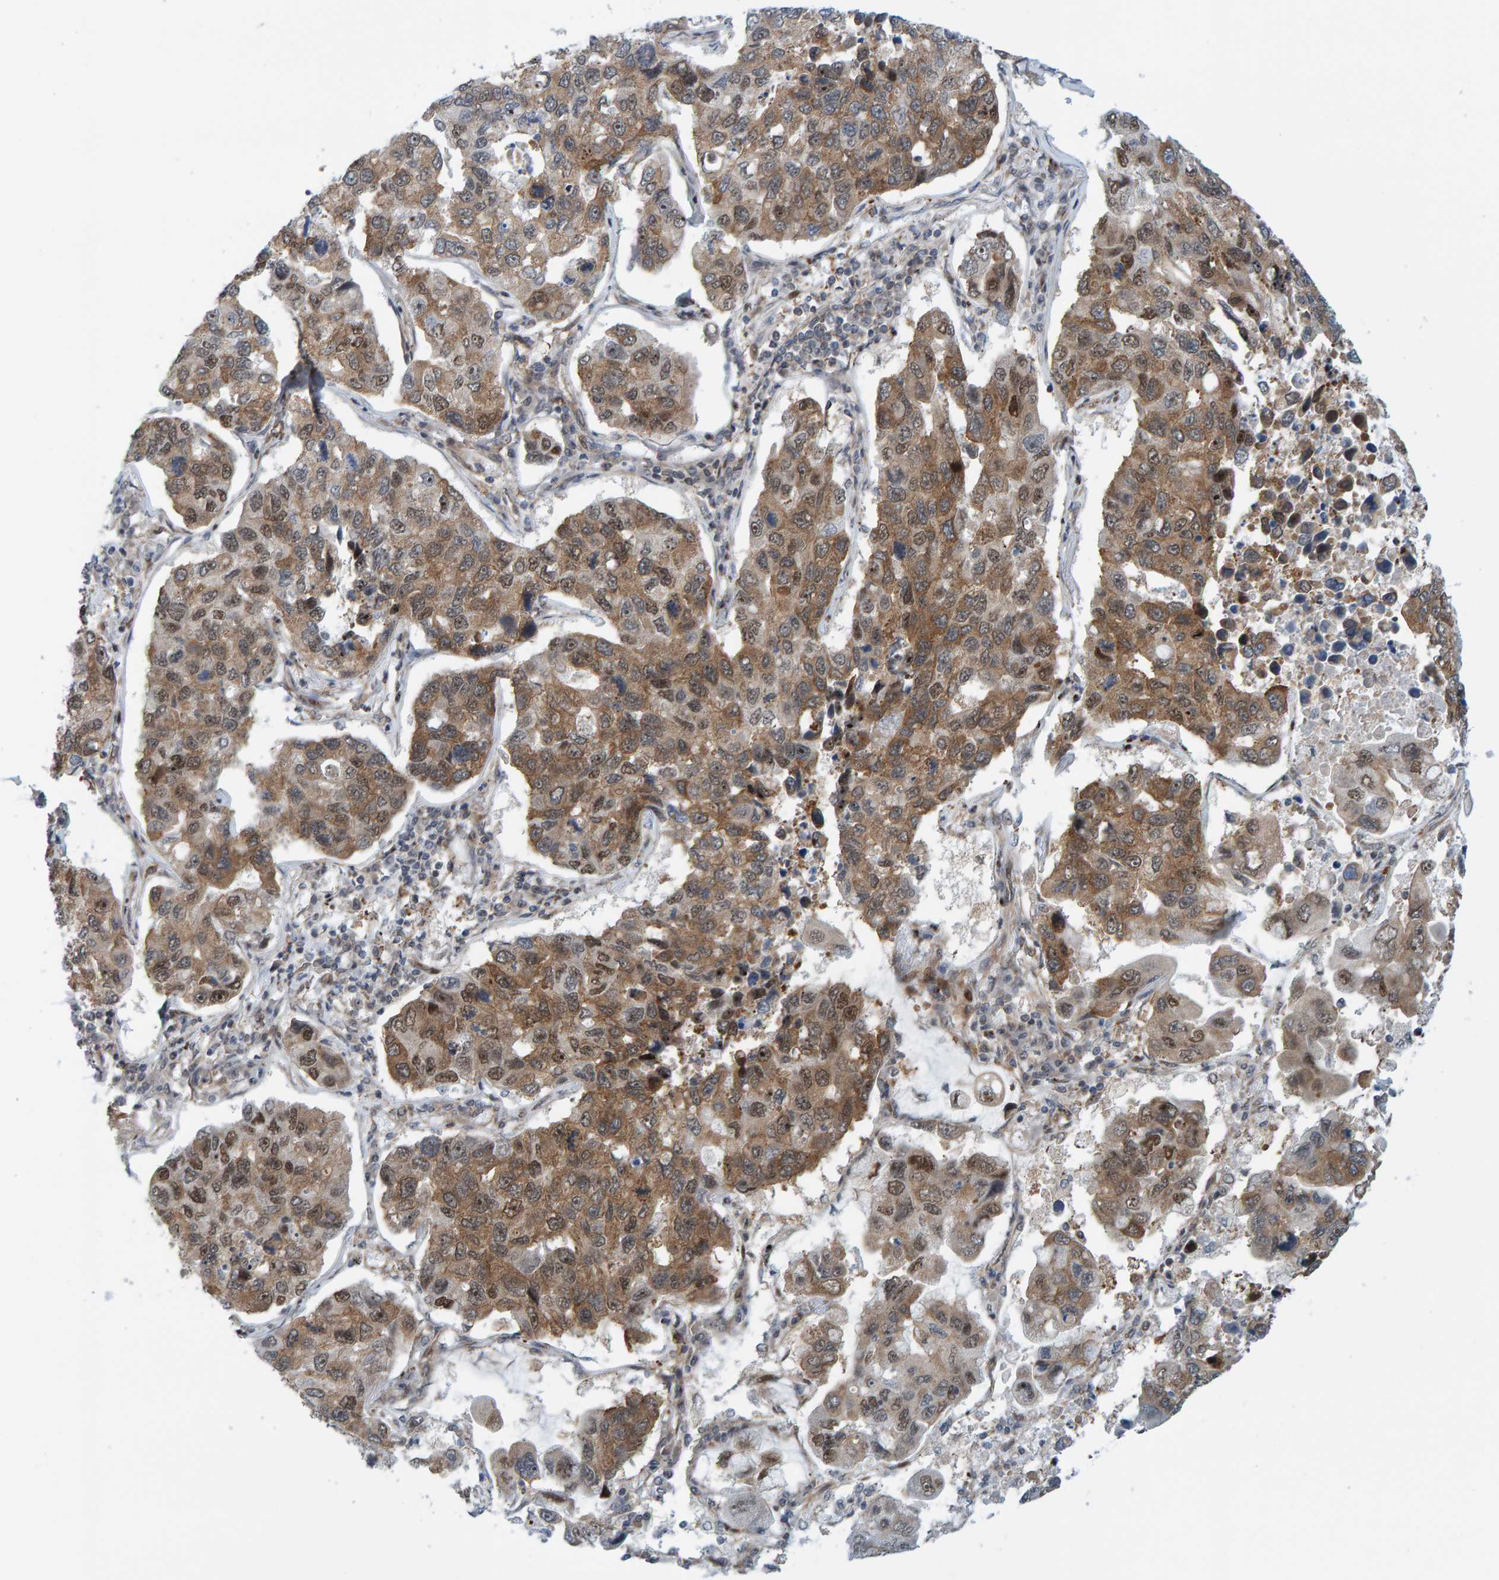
{"staining": {"intensity": "moderate", "quantity": ">75%", "location": "cytoplasmic/membranous,nuclear"}, "tissue": "lung cancer", "cell_type": "Tumor cells", "image_type": "cancer", "snomed": [{"axis": "morphology", "description": "Adenocarcinoma, NOS"}, {"axis": "topography", "description": "Lung"}], "caption": "Immunohistochemistry (IHC) image of neoplastic tissue: human adenocarcinoma (lung) stained using IHC exhibits medium levels of moderate protein expression localized specifically in the cytoplasmic/membranous and nuclear of tumor cells, appearing as a cytoplasmic/membranous and nuclear brown color.", "gene": "ZNF366", "patient": {"sex": "male", "age": 64}}